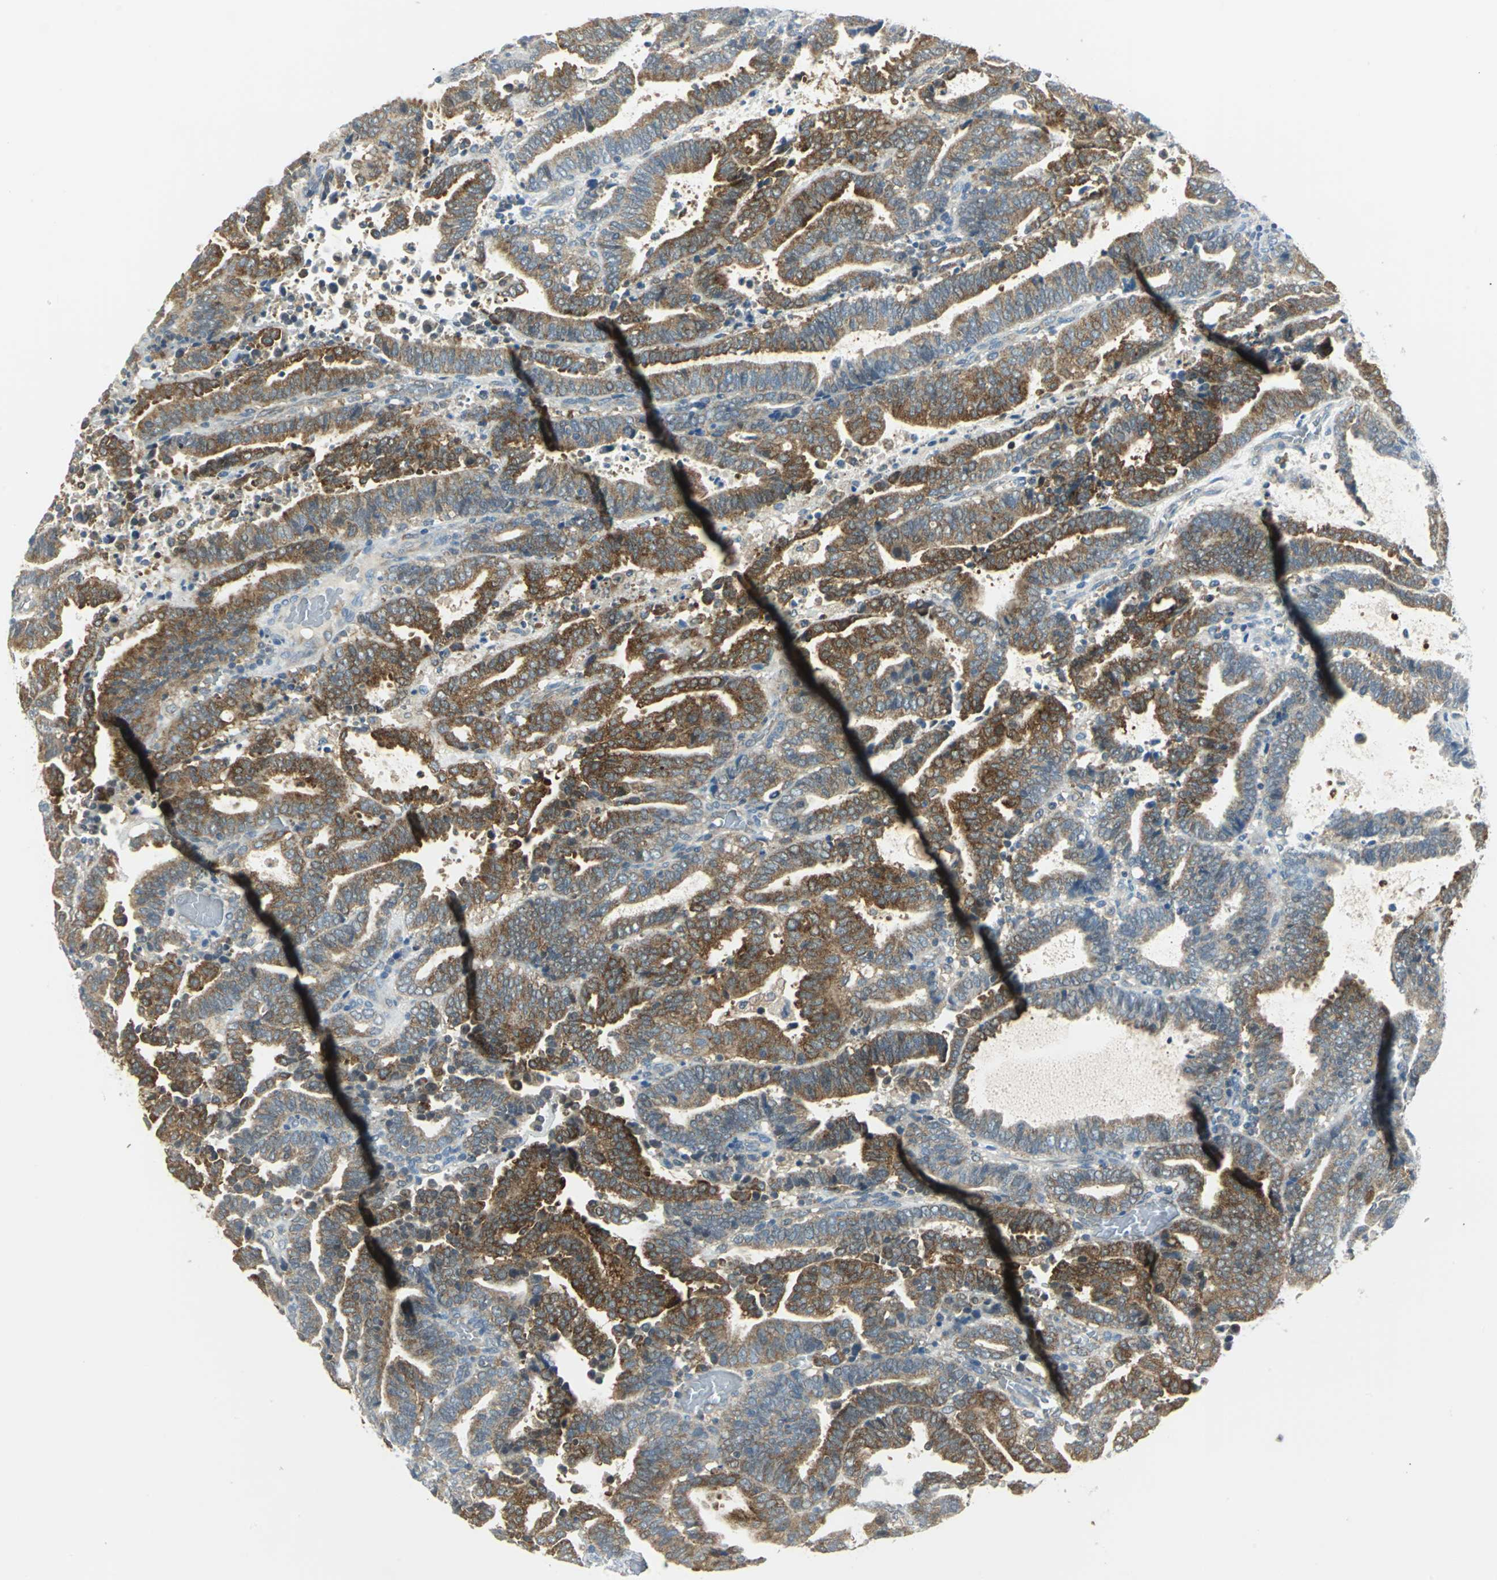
{"staining": {"intensity": "strong", "quantity": "25%-75%", "location": "cytoplasmic/membranous"}, "tissue": "endometrial cancer", "cell_type": "Tumor cells", "image_type": "cancer", "snomed": [{"axis": "morphology", "description": "Adenocarcinoma, NOS"}, {"axis": "topography", "description": "Uterus"}], "caption": "Endometrial cancer (adenocarcinoma) stained for a protein demonstrates strong cytoplasmic/membranous positivity in tumor cells.", "gene": "ALDOA", "patient": {"sex": "female", "age": 83}}